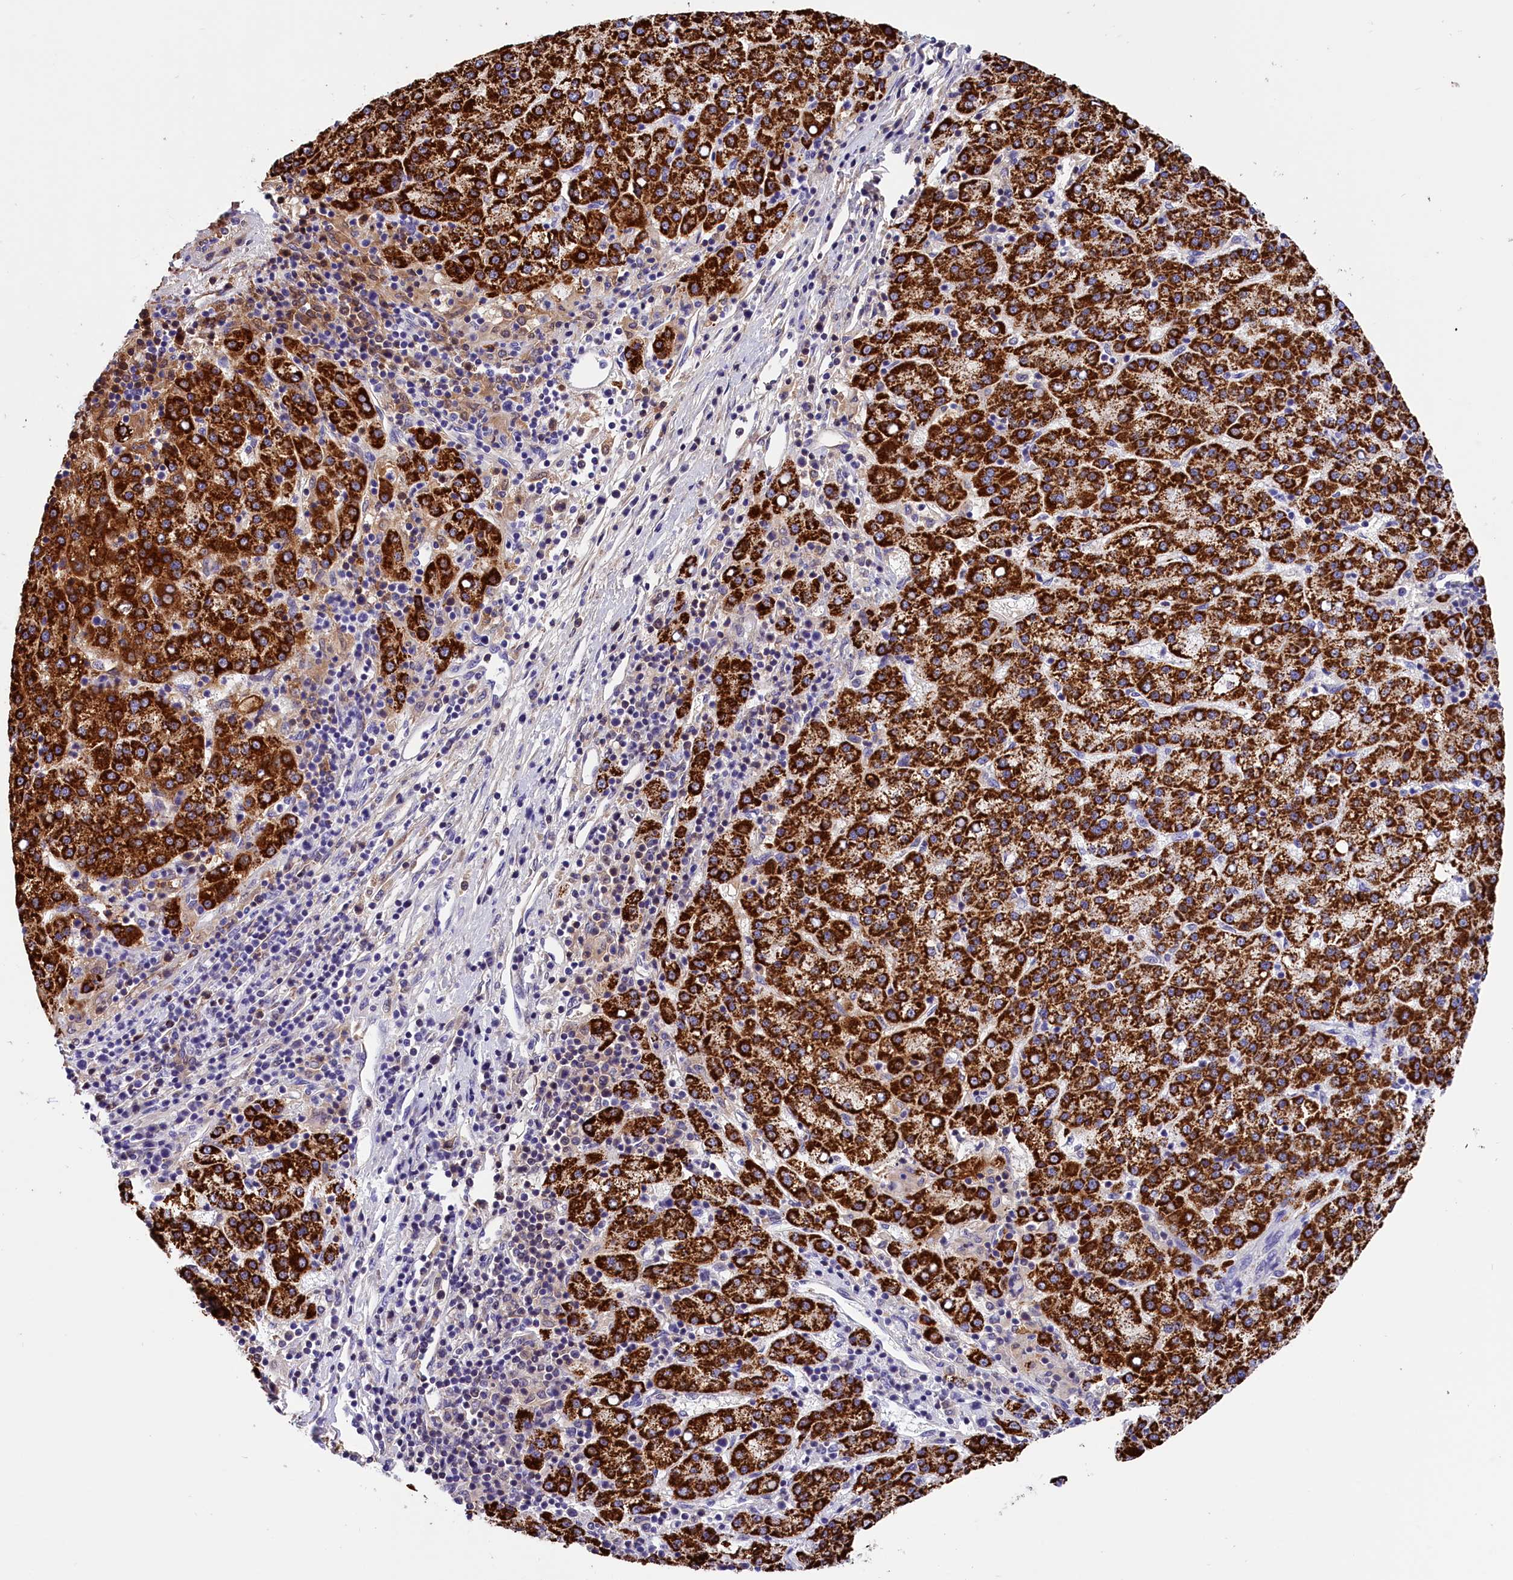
{"staining": {"intensity": "strong", "quantity": ">75%", "location": "cytoplasmic/membranous"}, "tissue": "liver cancer", "cell_type": "Tumor cells", "image_type": "cancer", "snomed": [{"axis": "morphology", "description": "Carcinoma, Hepatocellular, NOS"}, {"axis": "topography", "description": "Liver"}], "caption": "Liver cancer stained for a protein shows strong cytoplasmic/membranous positivity in tumor cells.", "gene": "ABAT", "patient": {"sex": "female", "age": 58}}